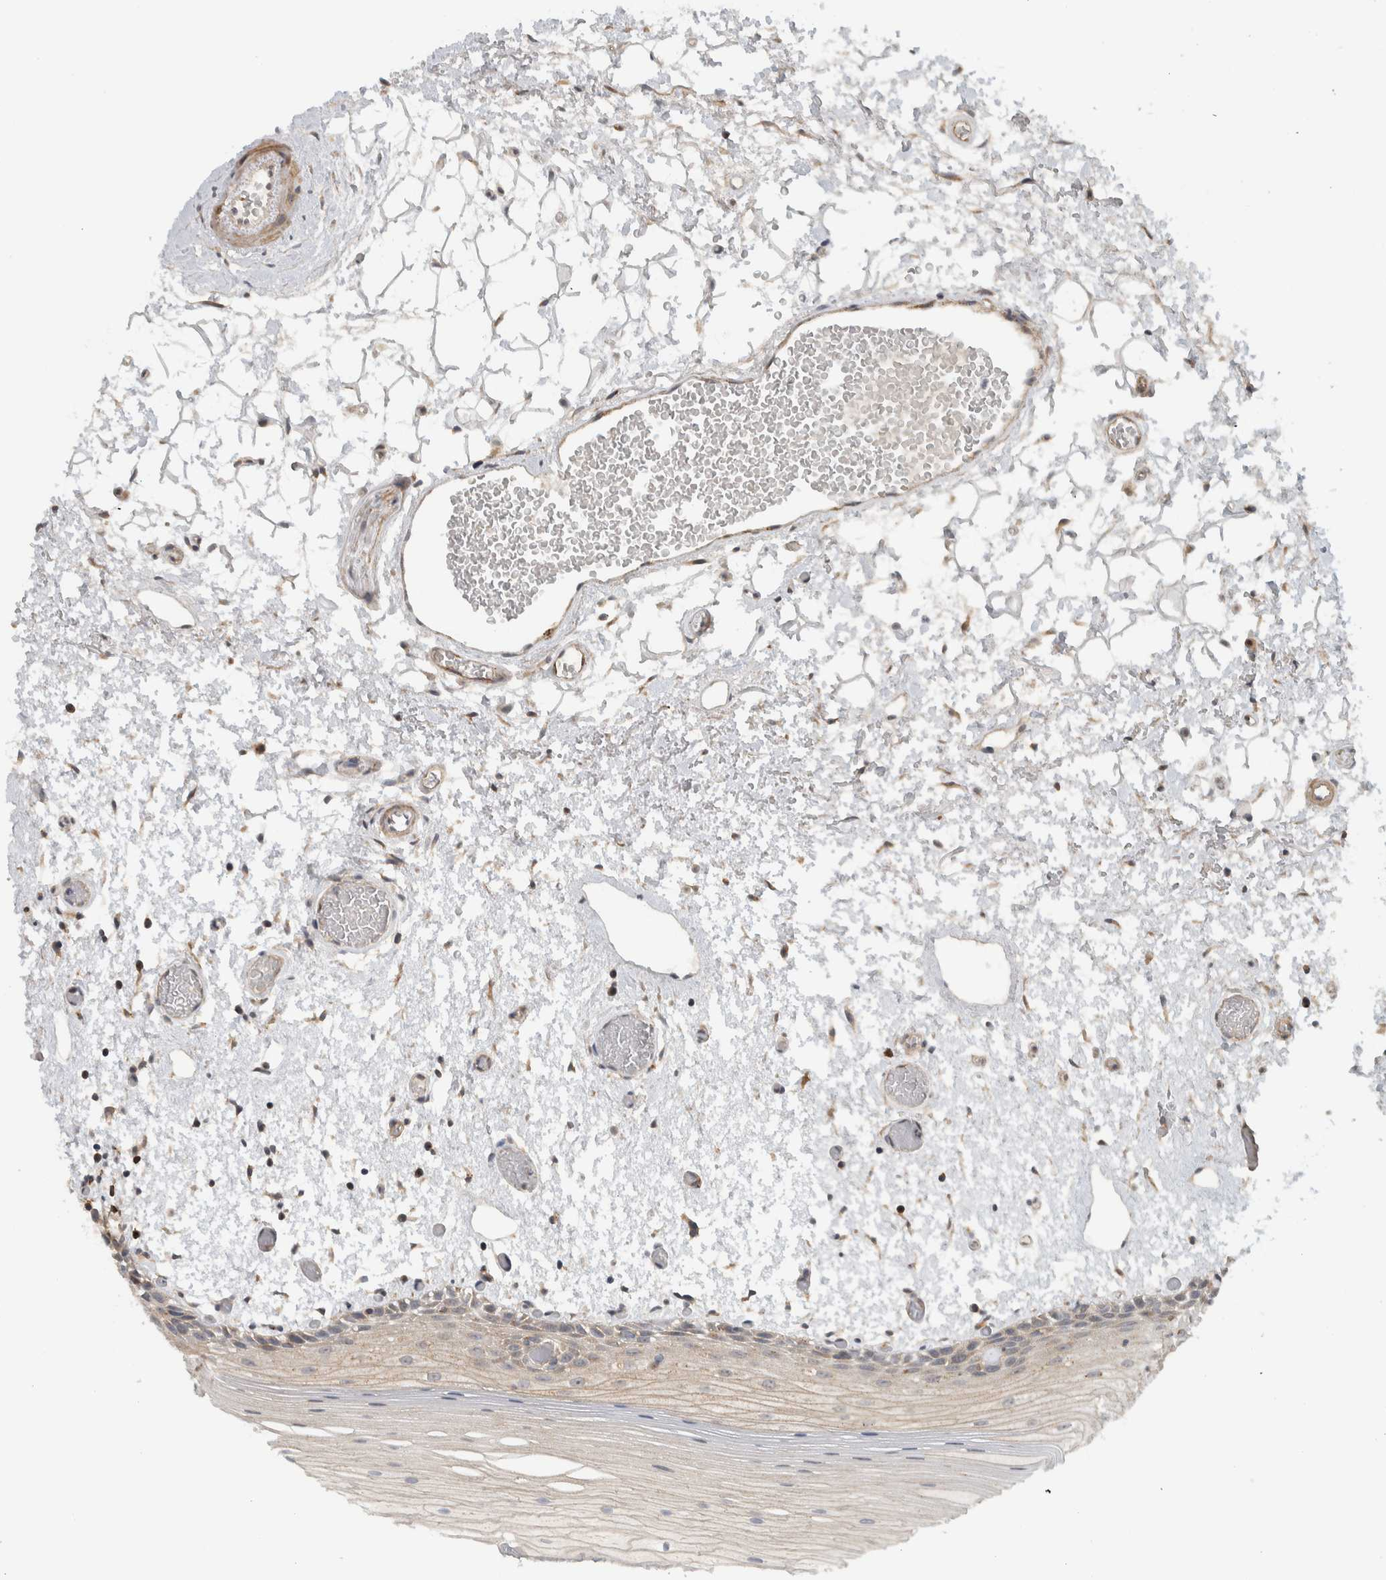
{"staining": {"intensity": "weak", "quantity": ">75%", "location": "cytoplasmic/membranous"}, "tissue": "oral mucosa", "cell_type": "Squamous epithelial cells", "image_type": "normal", "snomed": [{"axis": "morphology", "description": "Normal tissue, NOS"}, {"axis": "topography", "description": "Oral tissue"}], "caption": "A high-resolution histopathology image shows immunohistochemistry (IHC) staining of normal oral mucosa, which demonstrates weak cytoplasmic/membranous positivity in approximately >75% of squamous epithelial cells. Nuclei are stained in blue.", "gene": "MPRIP", "patient": {"sex": "male", "age": 52}}